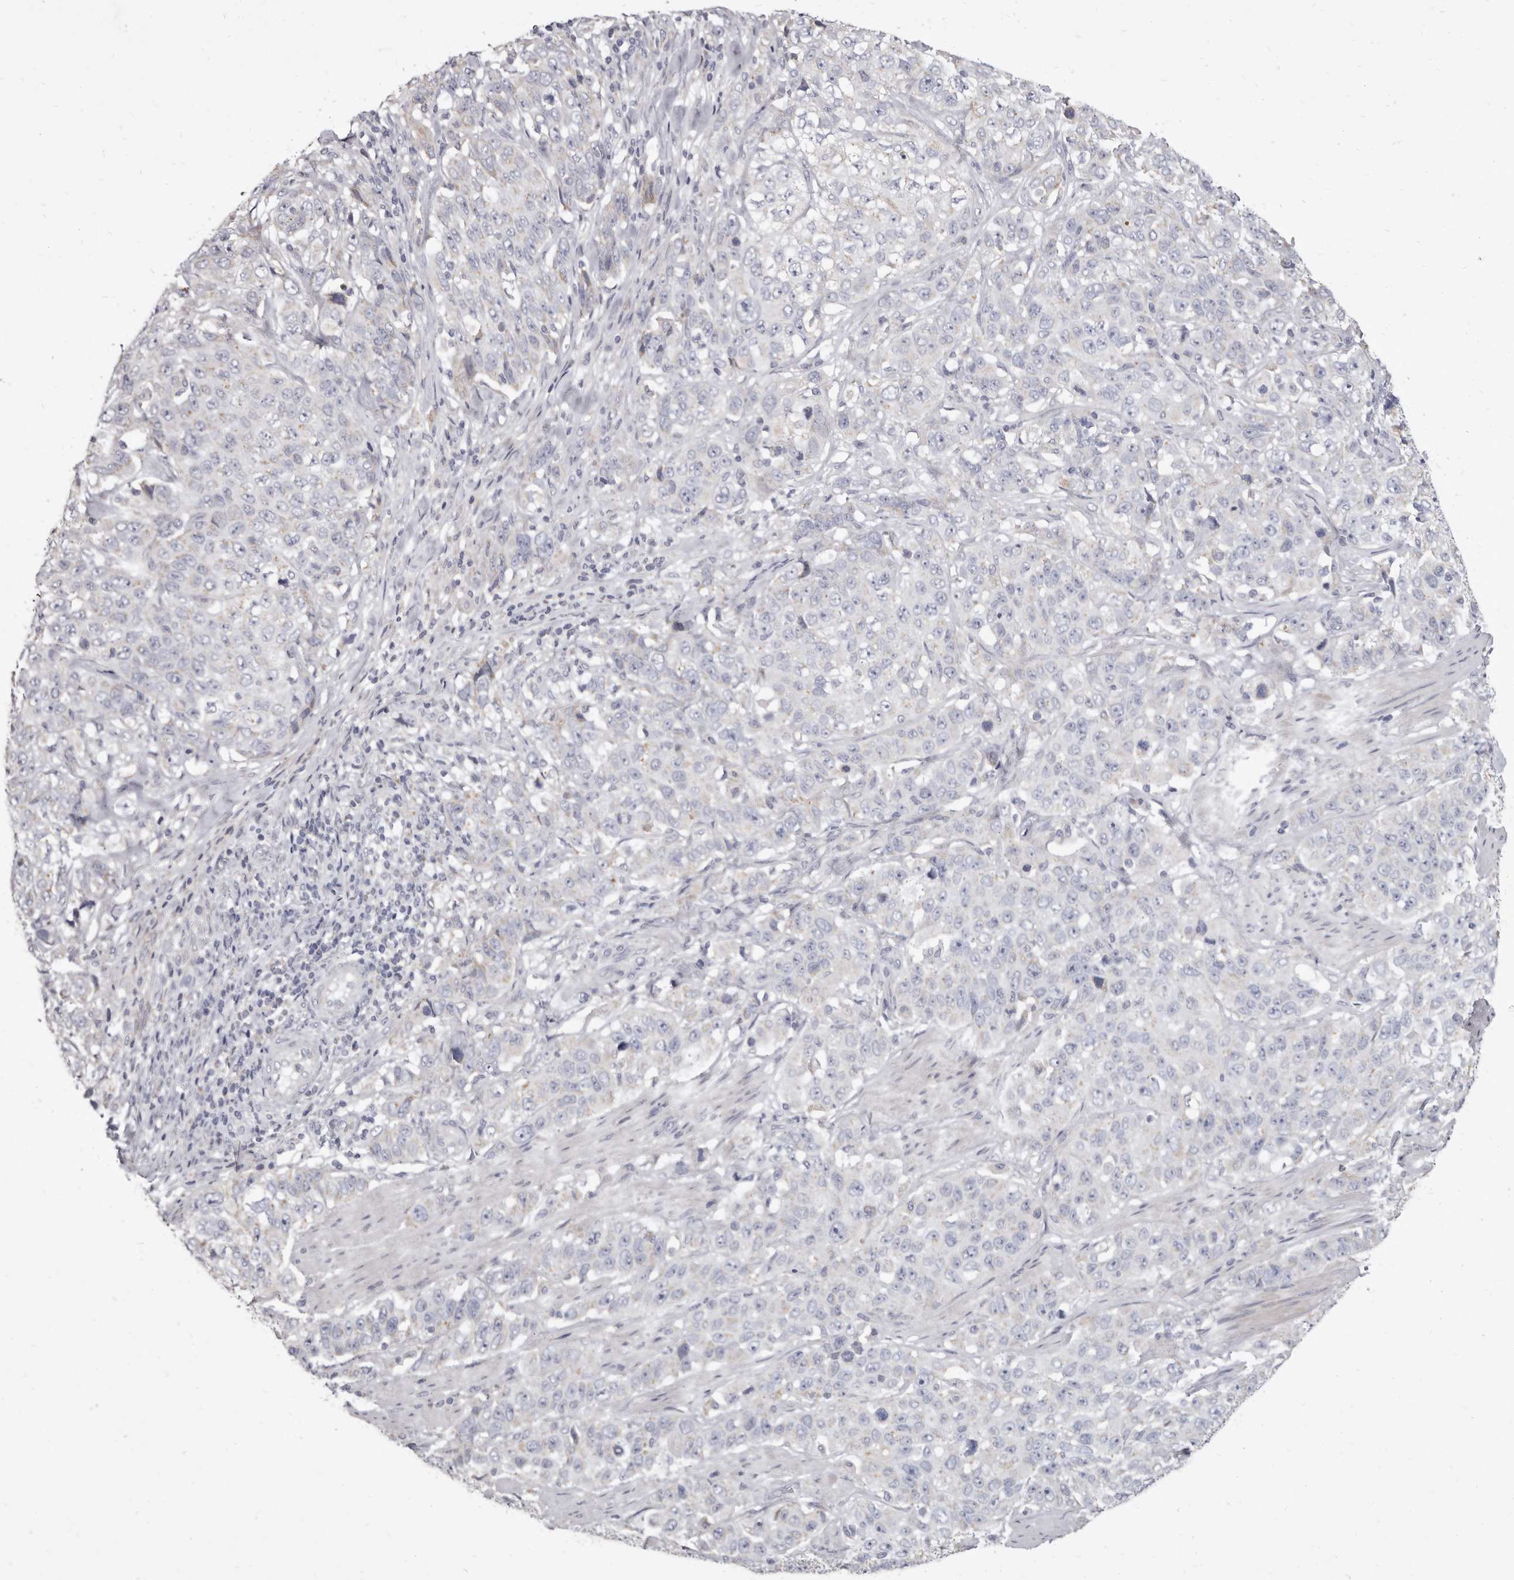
{"staining": {"intensity": "negative", "quantity": "none", "location": "none"}, "tissue": "stomach cancer", "cell_type": "Tumor cells", "image_type": "cancer", "snomed": [{"axis": "morphology", "description": "Adenocarcinoma, NOS"}, {"axis": "topography", "description": "Stomach"}], "caption": "Stomach cancer was stained to show a protein in brown. There is no significant expression in tumor cells.", "gene": "CYP2E1", "patient": {"sex": "male", "age": 48}}